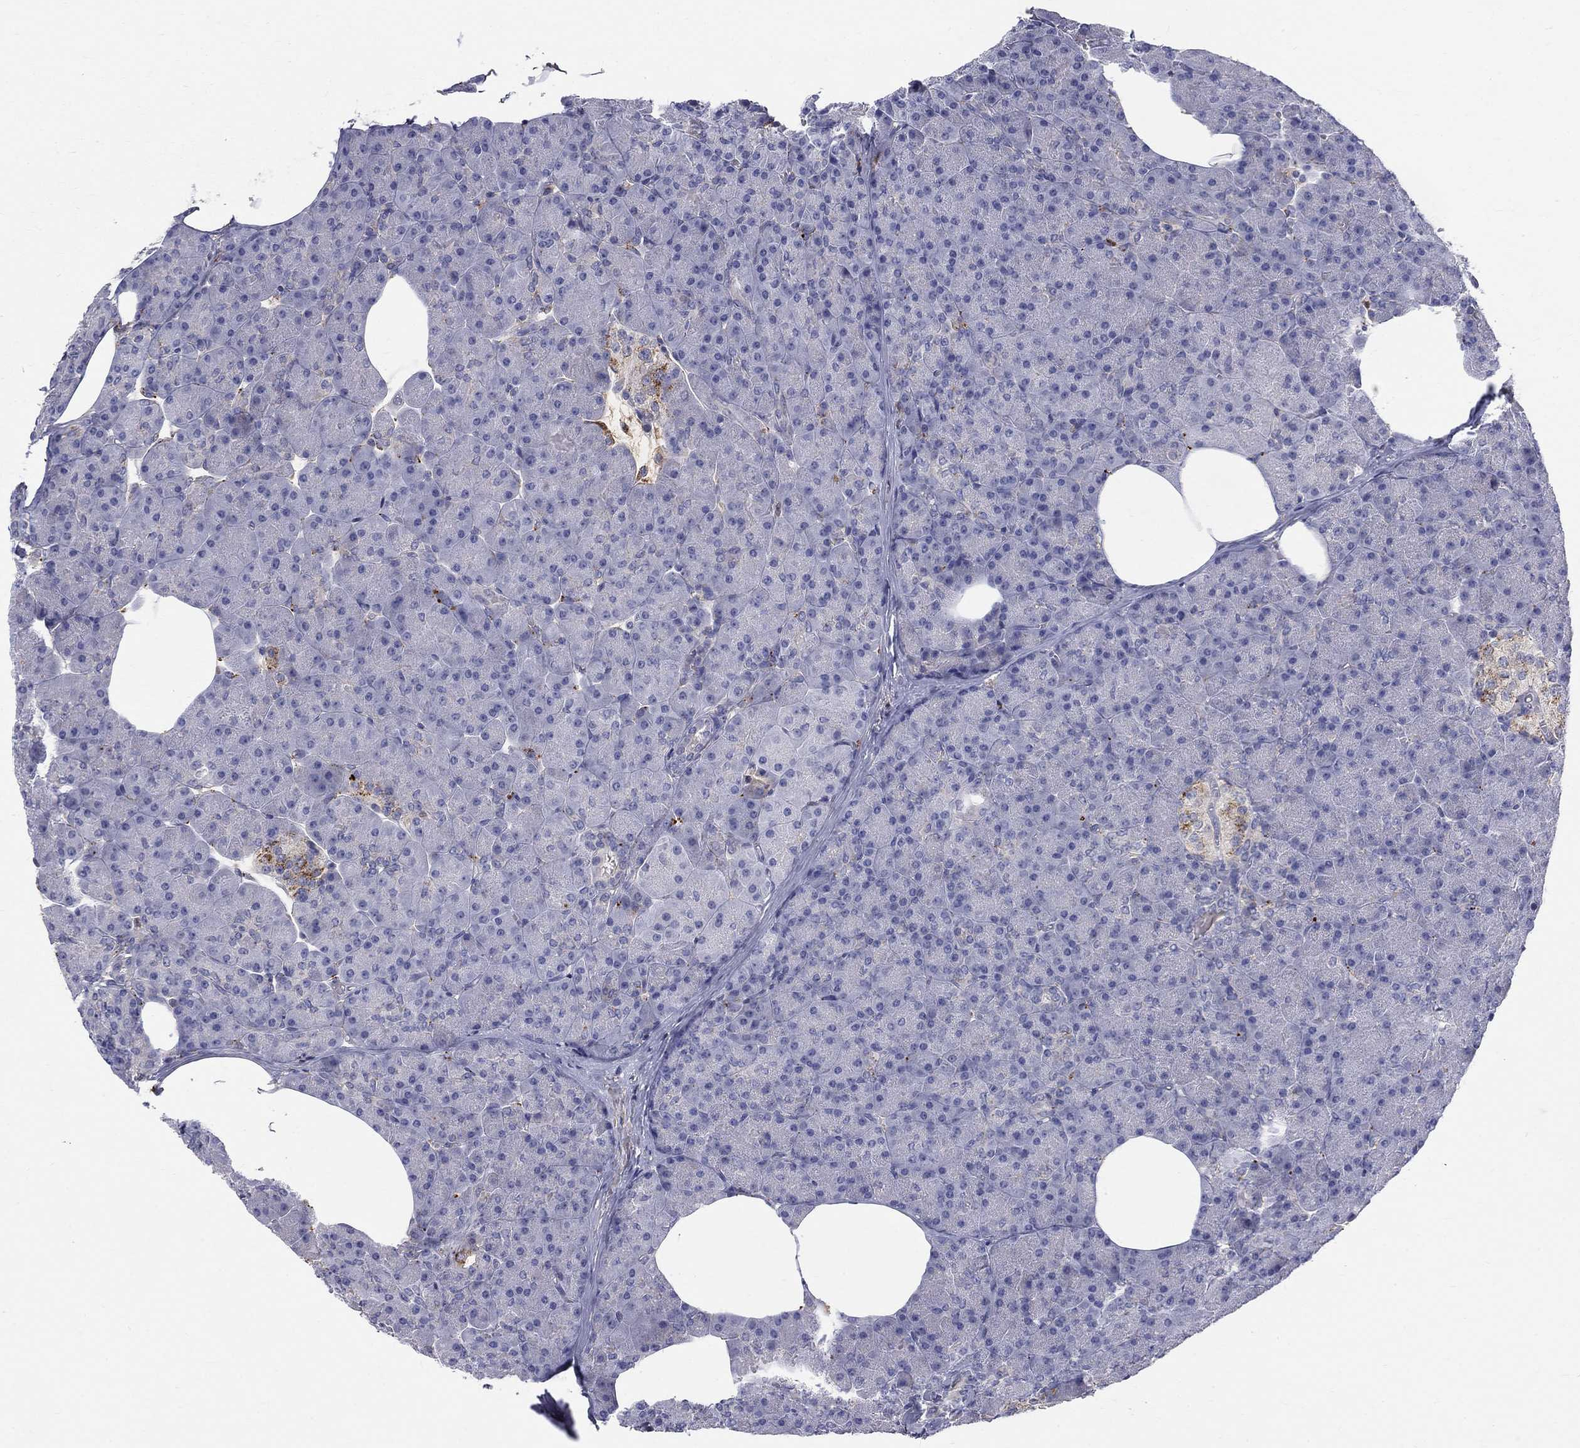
{"staining": {"intensity": "strong", "quantity": "<25%", "location": "cytoplasmic/membranous"}, "tissue": "pancreas", "cell_type": "Exocrine glandular cells", "image_type": "normal", "snomed": [{"axis": "morphology", "description": "Normal tissue, NOS"}, {"axis": "topography", "description": "Pancreas"}], "caption": "Approximately <25% of exocrine glandular cells in unremarkable pancreas show strong cytoplasmic/membranous protein expression as visualized by brown immunohistochemical staining.", "gene": "EPDR1", "patient": {"sex": "female", "age": 45}}